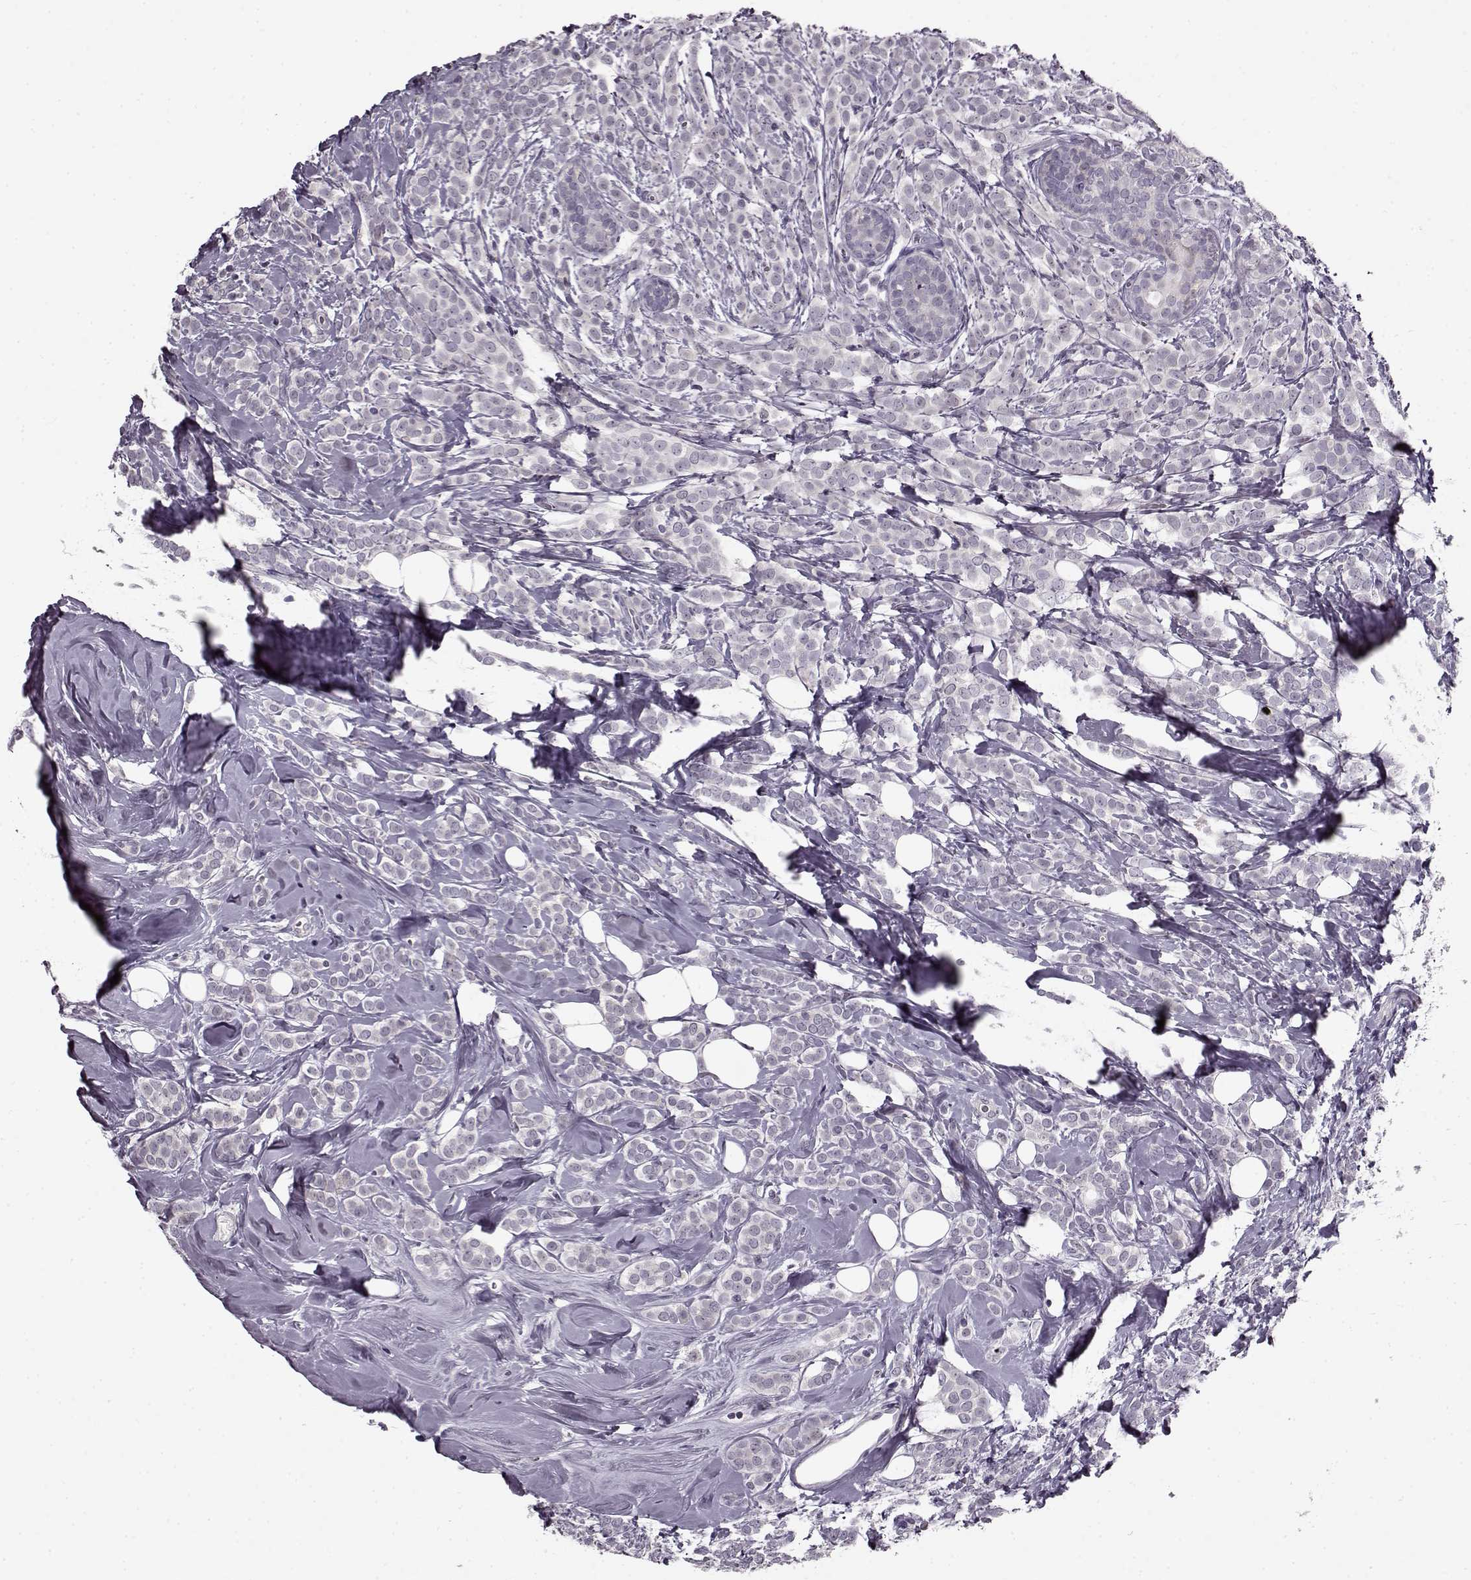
{"staining": {"intensity": "negative", "quantity": "none", "location": "none"}, "tissue": "breast cancer", "cell_type": "Tumor cells", "image_type": "cancer", "snomed": [{"axis": "morphology", "description": "Lobular carcinoma"}, {"axis": "topography", "description": "Breast"}], "caption": "A histopathology image of breast cancer stained for a protein reveals no brown staining in tumor cells.", "gene": "RP1L1", "patient": {"sex": "female", "age": 49}}